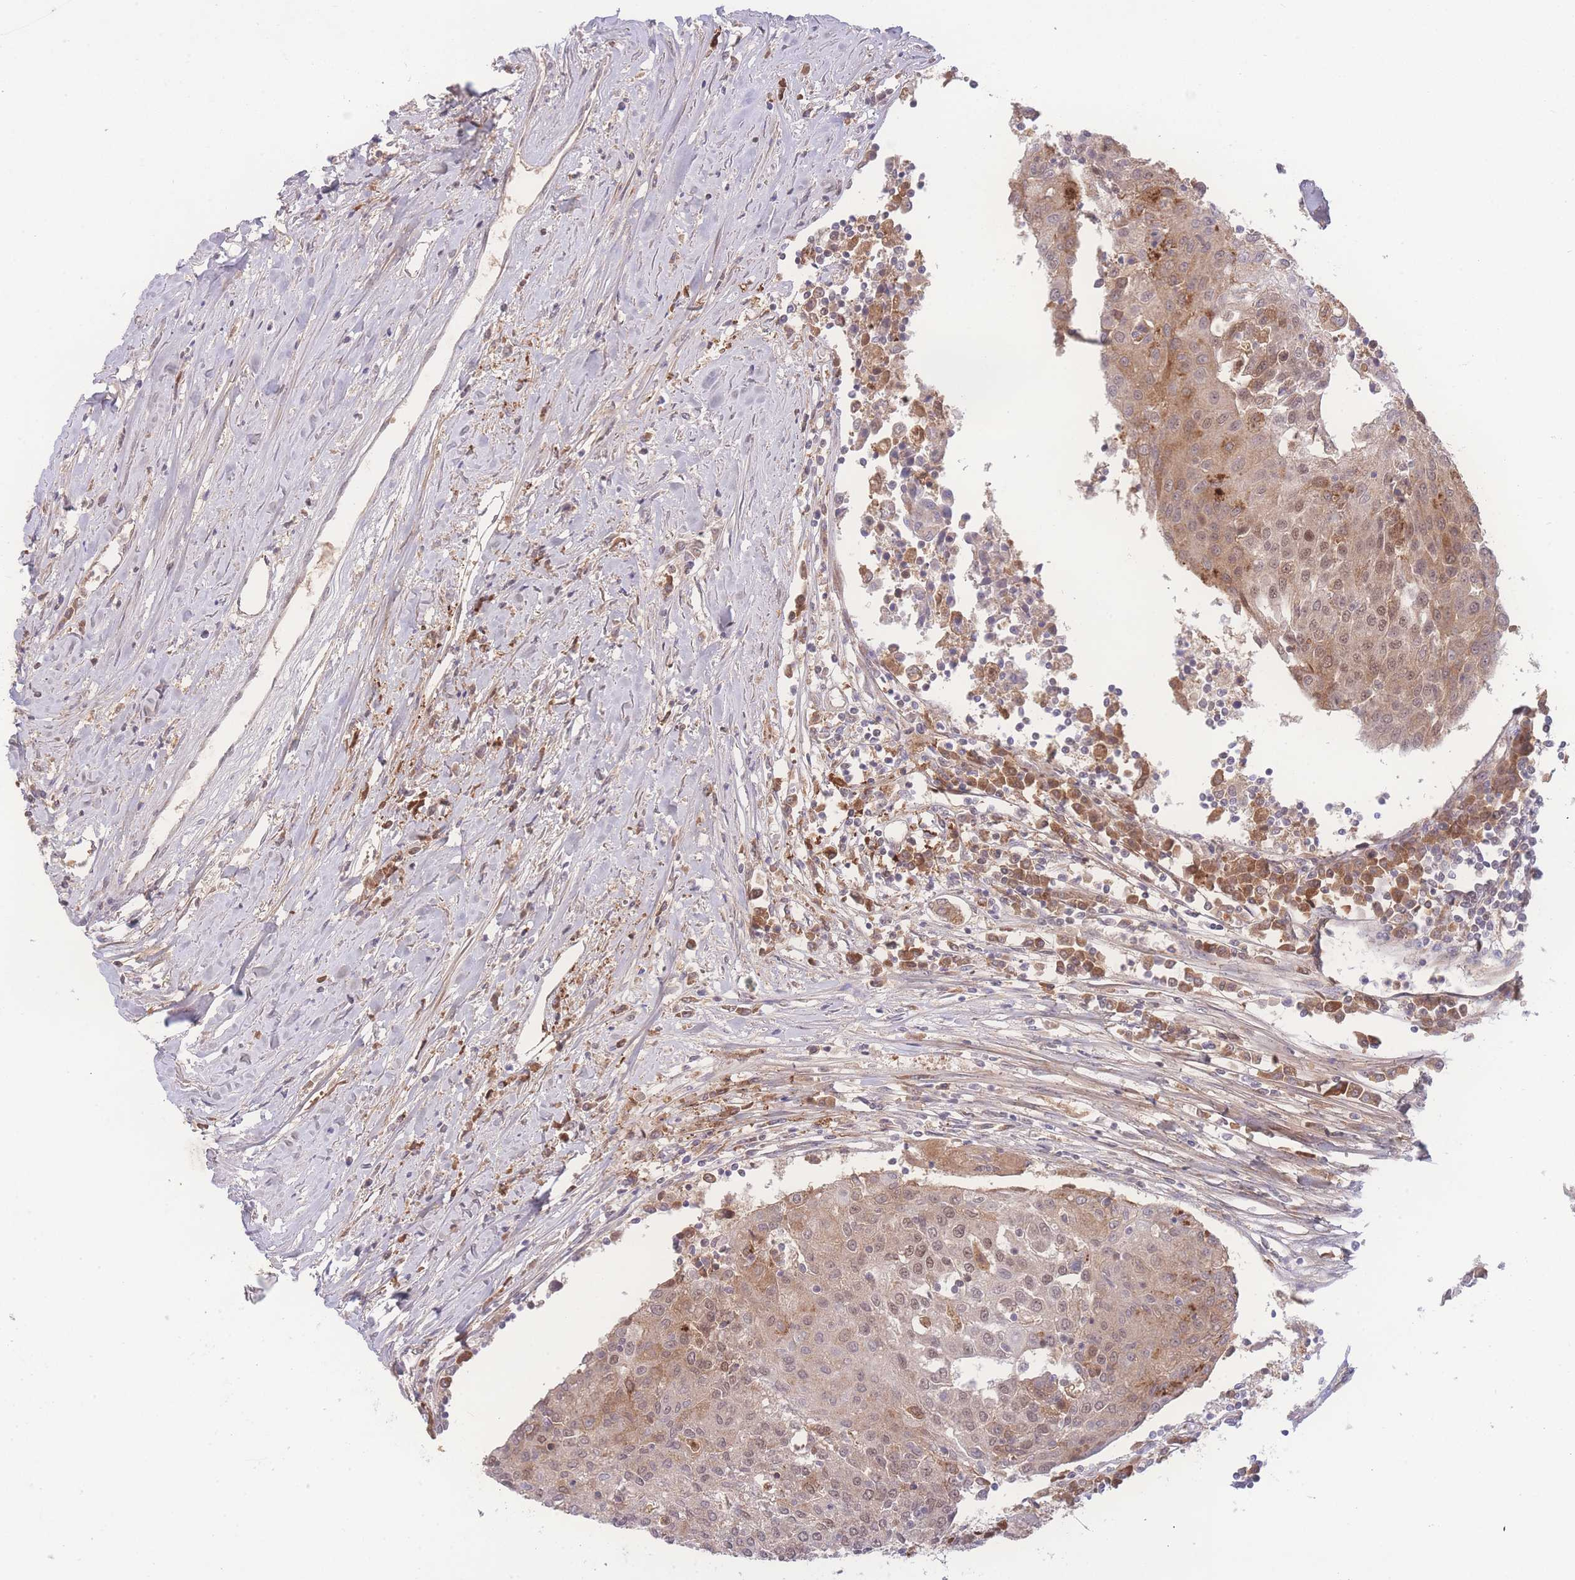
{"staining": {"intensity": "weak", "quantity": ">75%", "location": "cytoplasmic/membranous,nuclear"}, "tissue": "urothelial cancer", "cell_type": "Tumor cells", "image_type": "cancer", "snomed": [{"axis": "morphology", "description": "Urothelial carcinoma, High grade"}, {"axis": "topography", "description": "Urinary bladder"}], "caption": "High-grade urothelial carcinoma stained for a protein reveals weak cytoplasmic/membranous and nuclear positivity in tumor cells.", "gene": "RAVER1", "patient": {"sex": "female", "age": 85}}